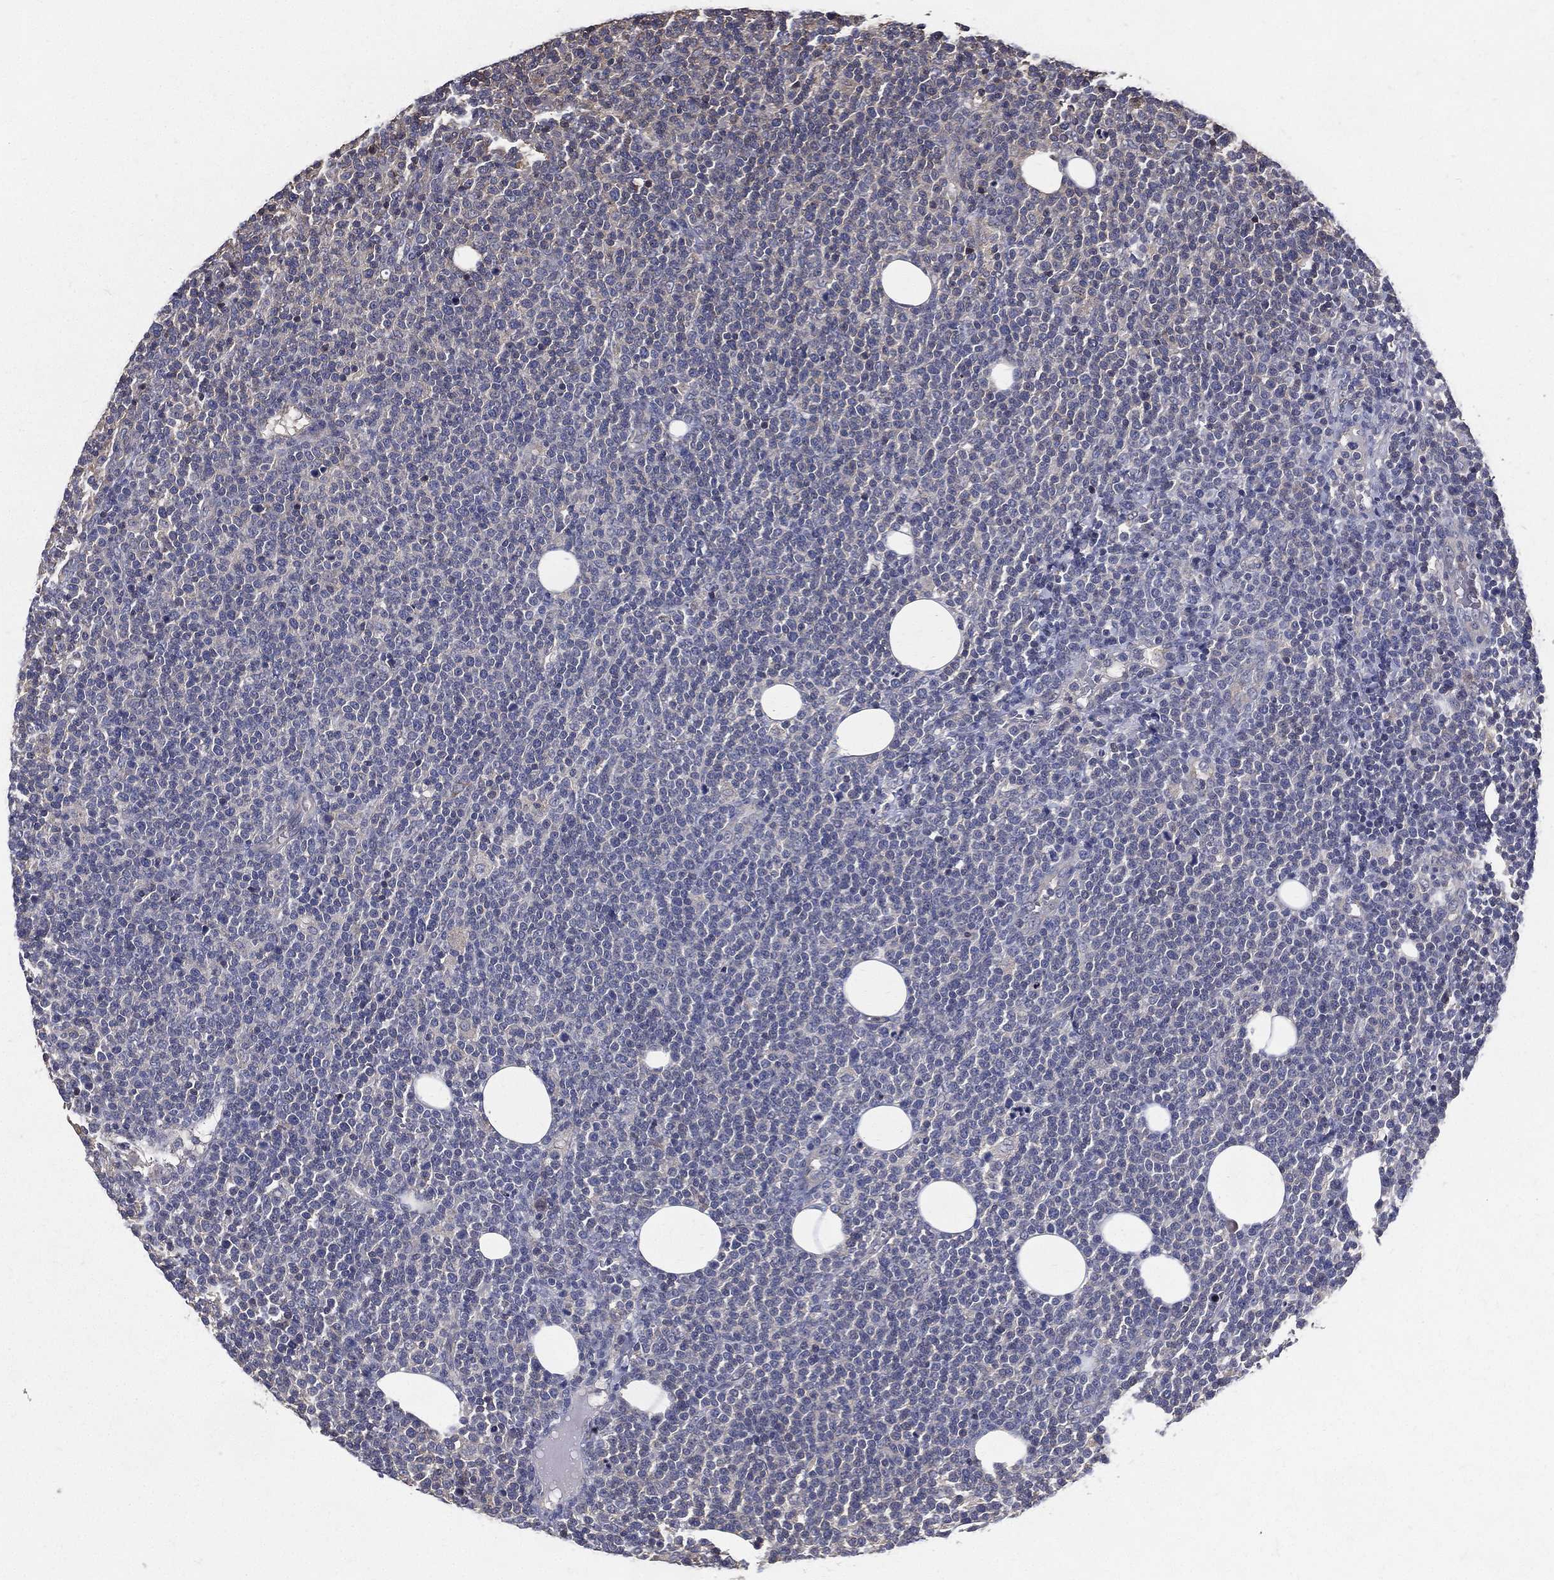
{"staining": {"intensity": "negative", "quantity": "none", "location": "none"}, "tissue": "lymphoma", "cell_type": "Tumor cells", "image_type": "cancer", "snomed": [{"axis": "morphology", "description": "Malignant lymphoma, non-Hodgkin's type, High grade"}, {"axis": "topography", "description": "Lymph node"}], "caption": "This is an IHC image of lymphoma. There is no expression in tumor cells.", "gene": "SERPINB2", "patient": {"sex": "male", "age": 61}}